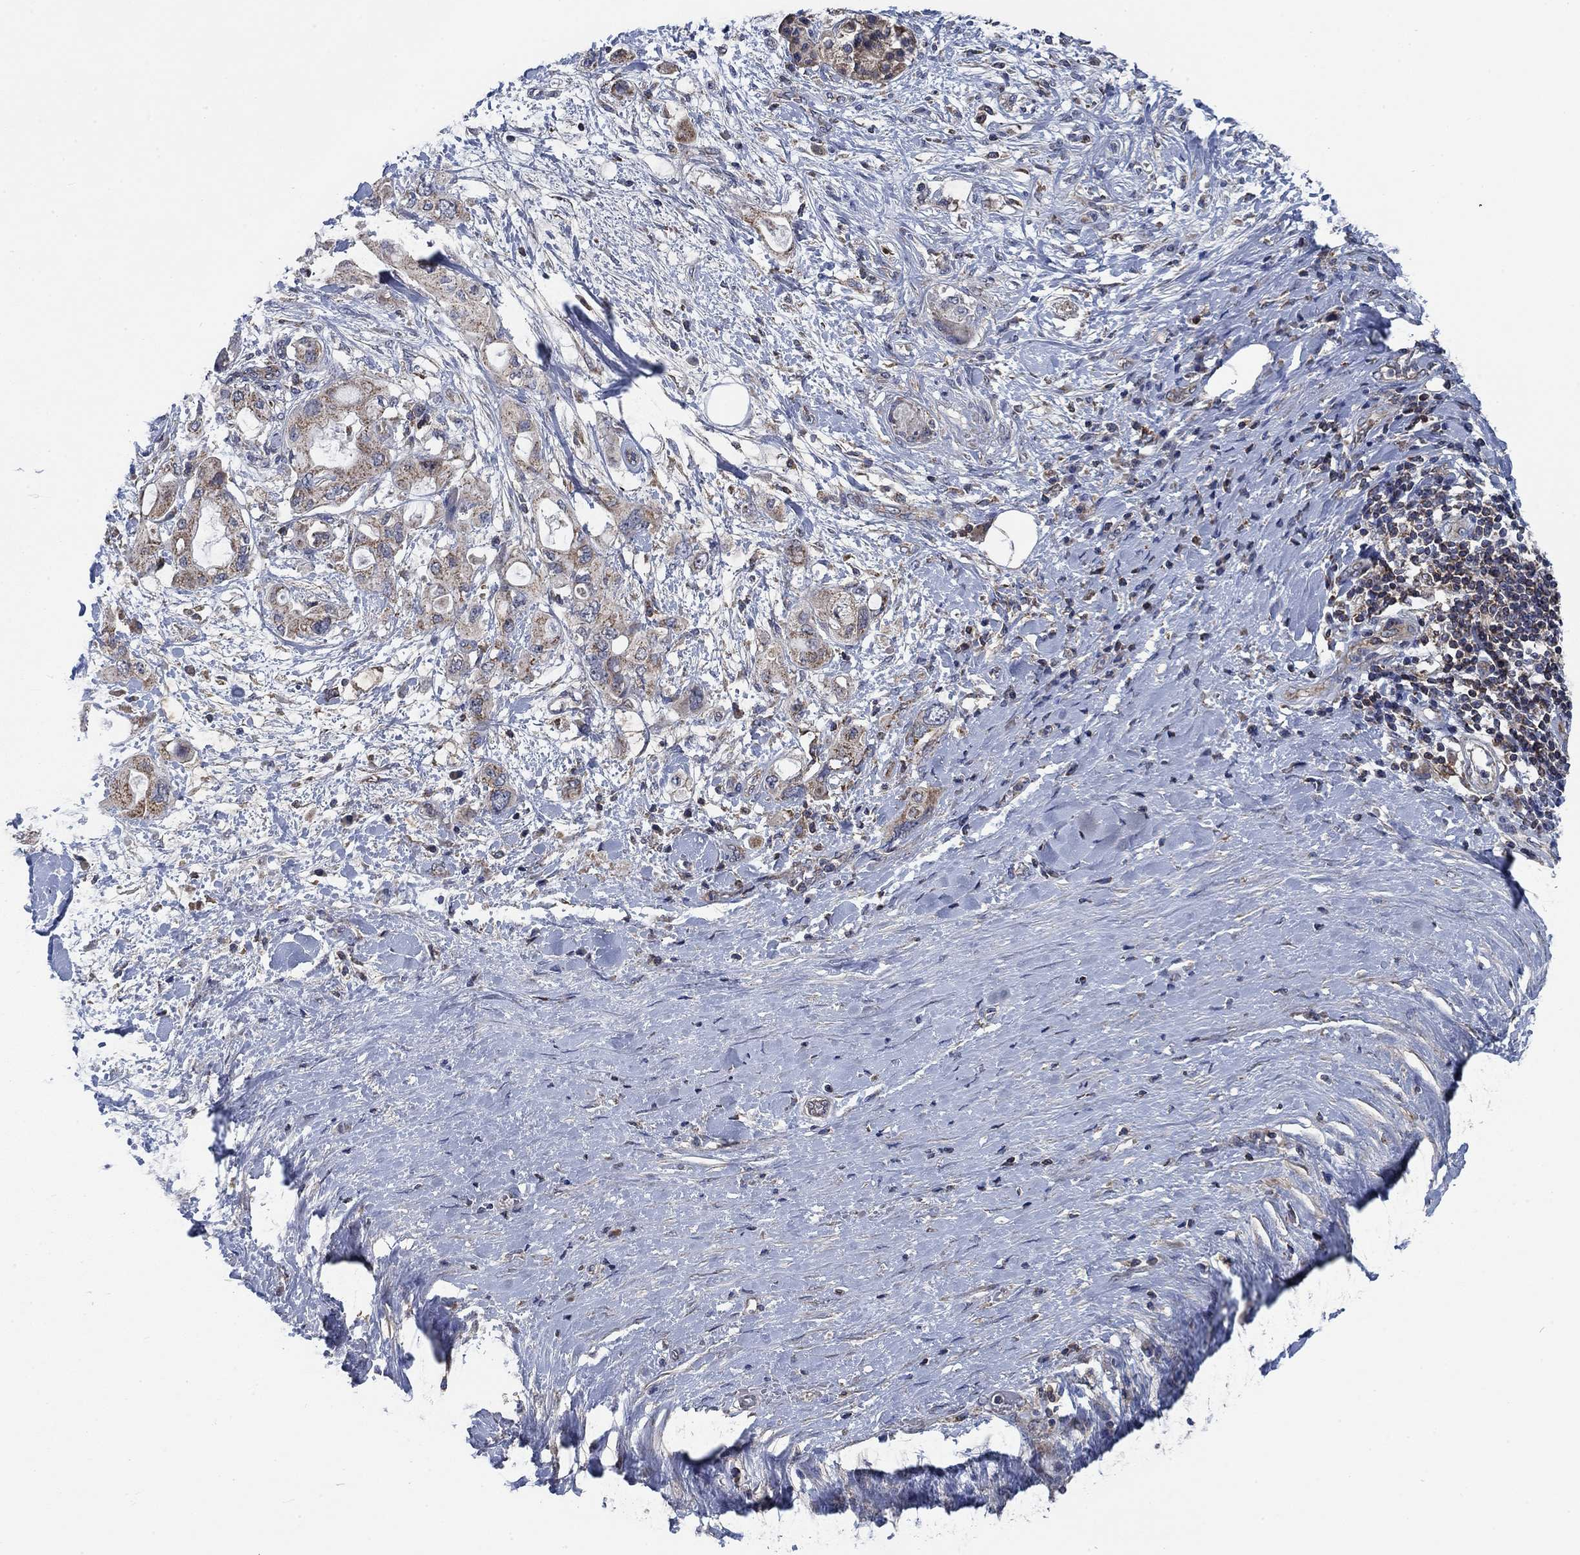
{"staining": {"intensity": "weak", "quantity": ">75%", "location": "cytoplasmic/membranous"}, "tissue": "pancreatic cancer", "cell_type": "Tumor cells", "image_type": "cancer", "snomed": [{"axis": "morphology", "description": "Adenocarcinoma, NOS"}, {"axis": "topography", "description": "Pancreas"}], "caption": "Weak cytoplasmic/membranous expression is present in approximately >75% of tumor cells in pancreatic adenocarcinoma.", "gene": "STXBP6", "patient": {"sex": "female", "age": 56}}